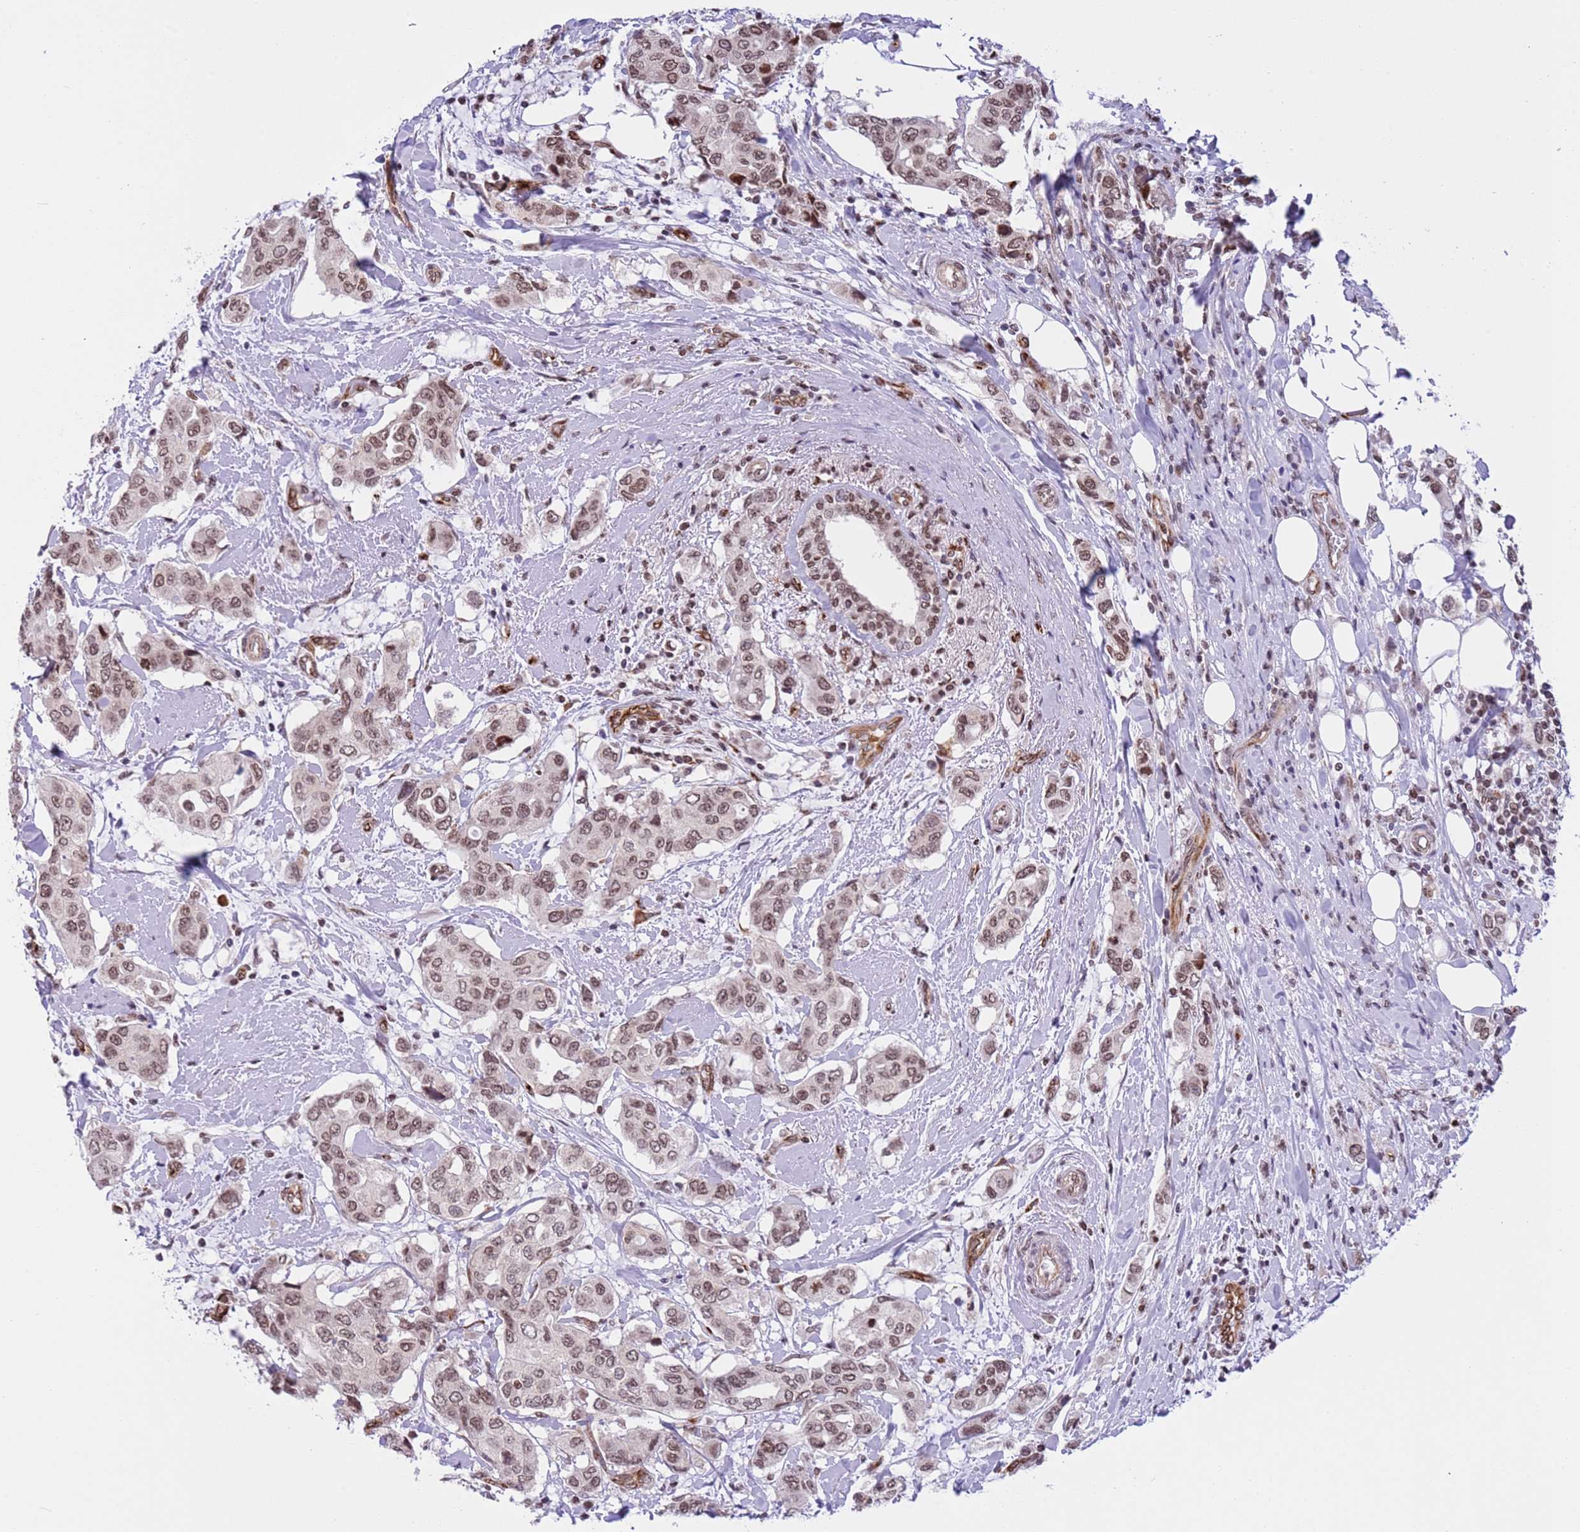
{"staining": {"intensity": "moderate", "quantity": ">75%", "location": "nuclear"}, "tissue": "breast cancer", "cell_type": "Tumor cells", "image_type": "cancer", "snomed": [{"axis": "morphology", "description": "Lobular carcinoma"}, {"axis": "topography", "description": "Breast"}], "caption": "Immunohistochemical staining of lobular carcinoma (breast) reveals medium levels of moderate nuclear positivity in approximately >75% of tumor cells.", "gene": "NRIP1", "patient": {"sex": "female", "age": 51}}